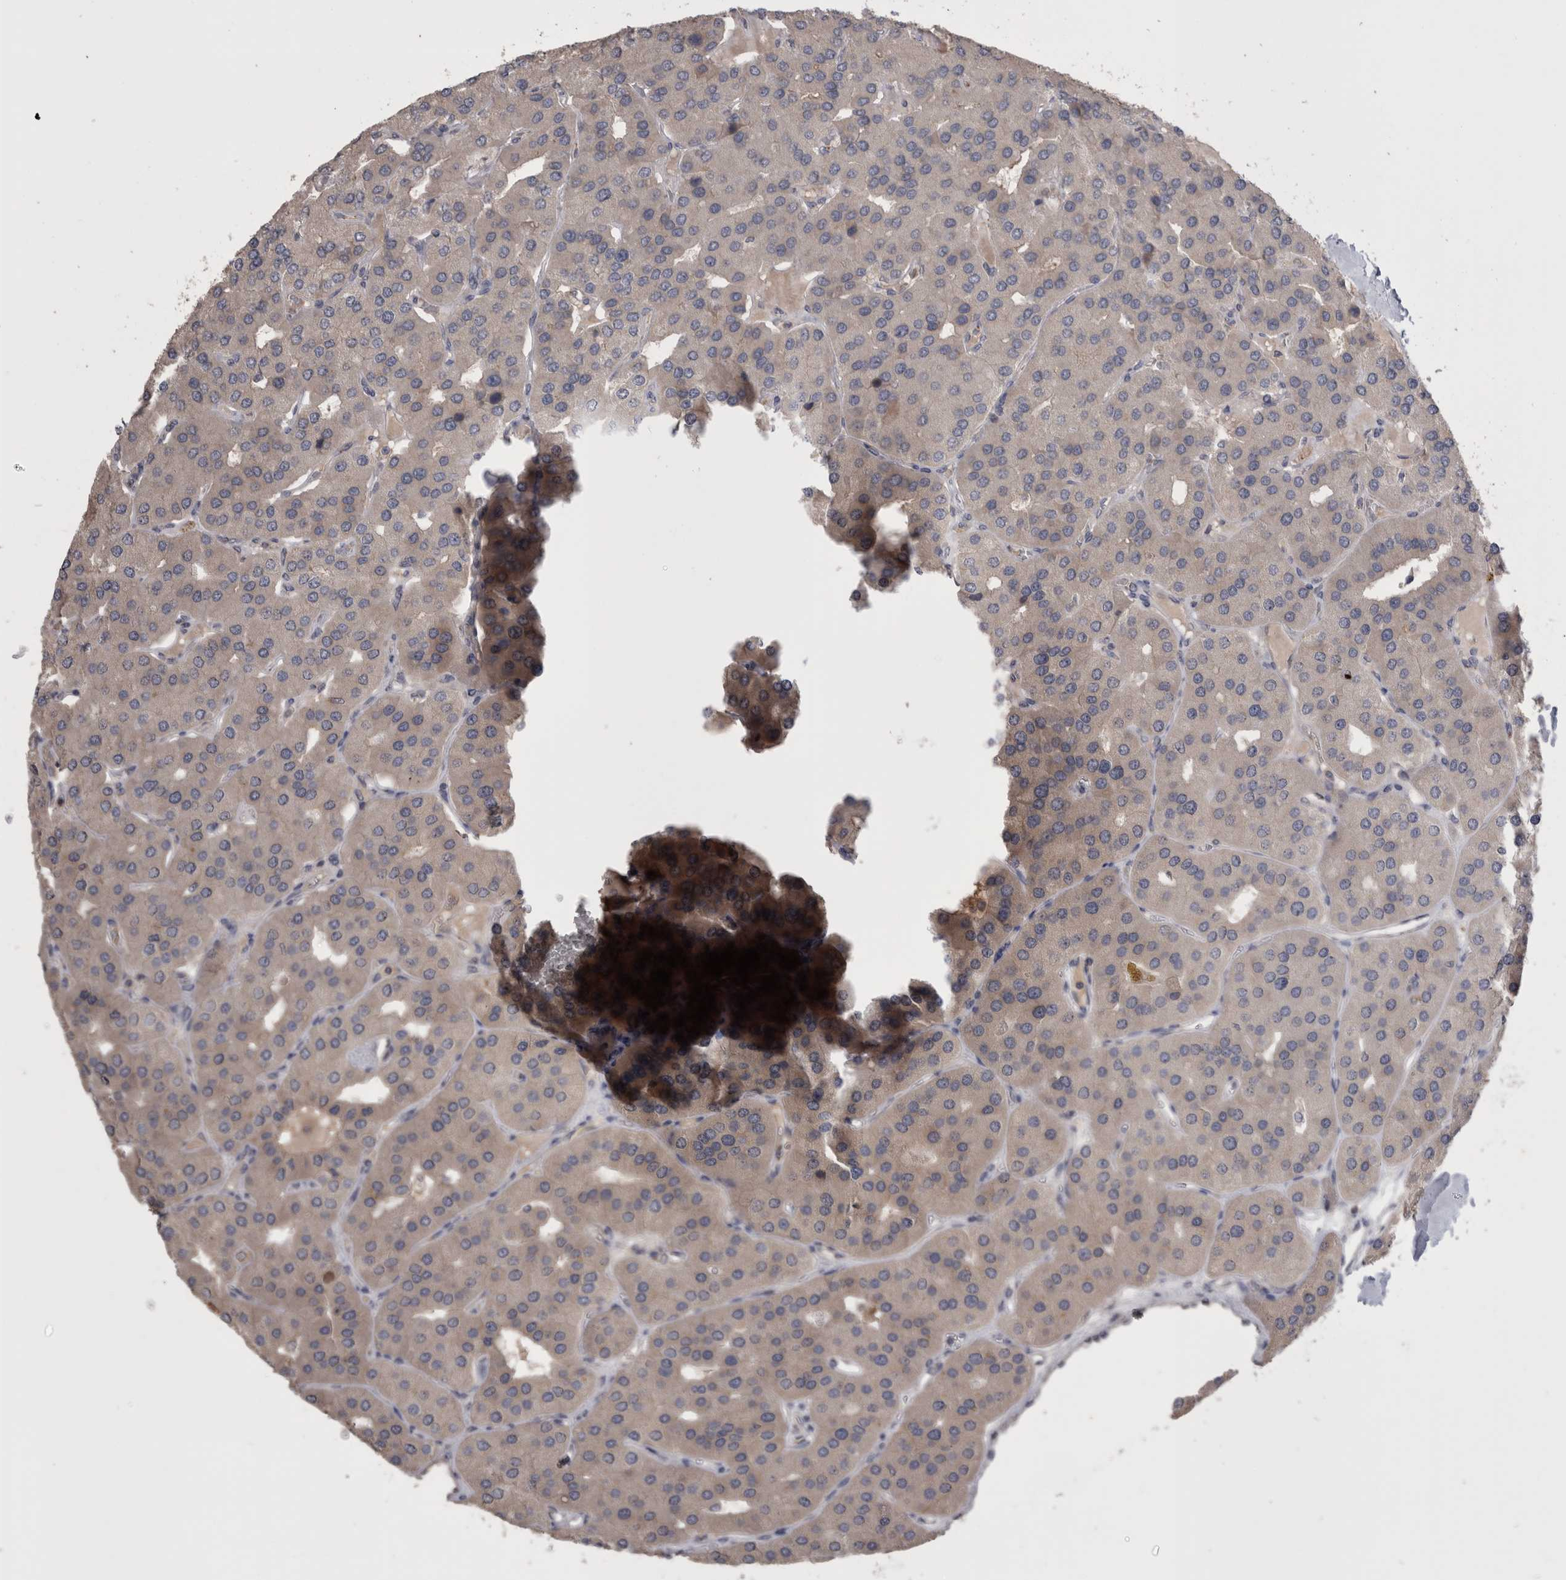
{"staining": {"intensity": "weak", "quantity": "25%-75%", "location": "cytoplasmic/membranous"}, "tissue": "parathyroid gland", "cell_type": "Glandular cells", "image_type": "normal", "snomed": [{"axis": "morphology", "description": "Normal tissue, NOS"}, {"axis": "morphology", "description": "Adenoma, NOS"}, {"axis": "topography", "description": "Parathyroid gland"}], "caption": "Glandular cells demonstrate low levels of weak cytoplasmic/membranous expression in approximately 25%-75% of cells in normal human parathyroid gland. The protein is shown in brown color, while the nuclei are stained blue.", "gene": "ANXA13", "patient": {"sex": "female", "age": 86}}